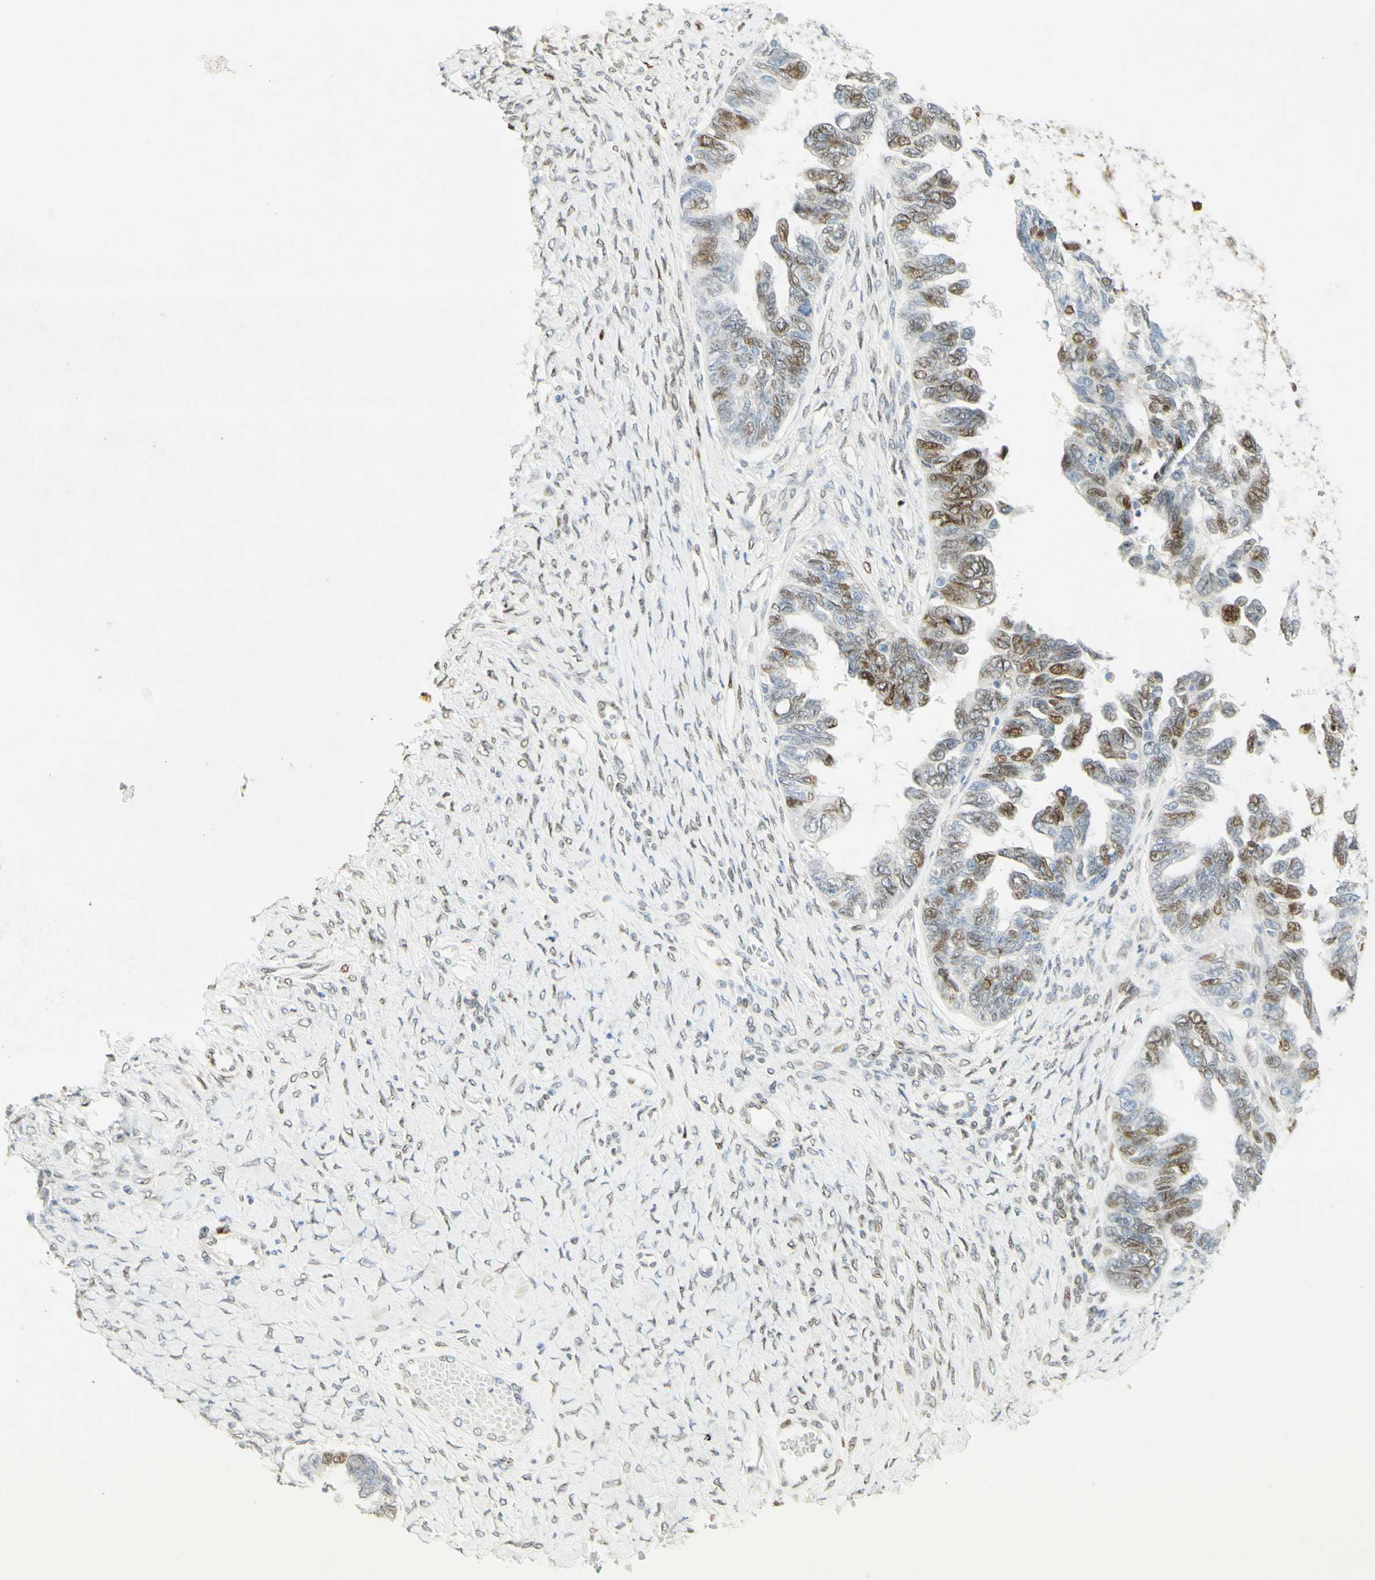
{"staining": {"intensity": "moderate", "quantity": "25%-75%", "location": "nuclear"}, "tissue": "ovarian cancer", "cell_type": "Tumor cells", "image_type": "cancer", "snomed": [{"axis": "morphology", "description": "Cystadenocarcinoma, serous, NOS"}, {"axis": "topography", "description": "Ovary"}], "caption": "Approximately 25%-75% of tumor cells in serous cystadenocarcinoma (ovarian) show moderate nuclear protein expression as visualized by brown immunohistochemical staining.", "gene": "E2F1", "patient": {"sex": "female", "age": 79}}